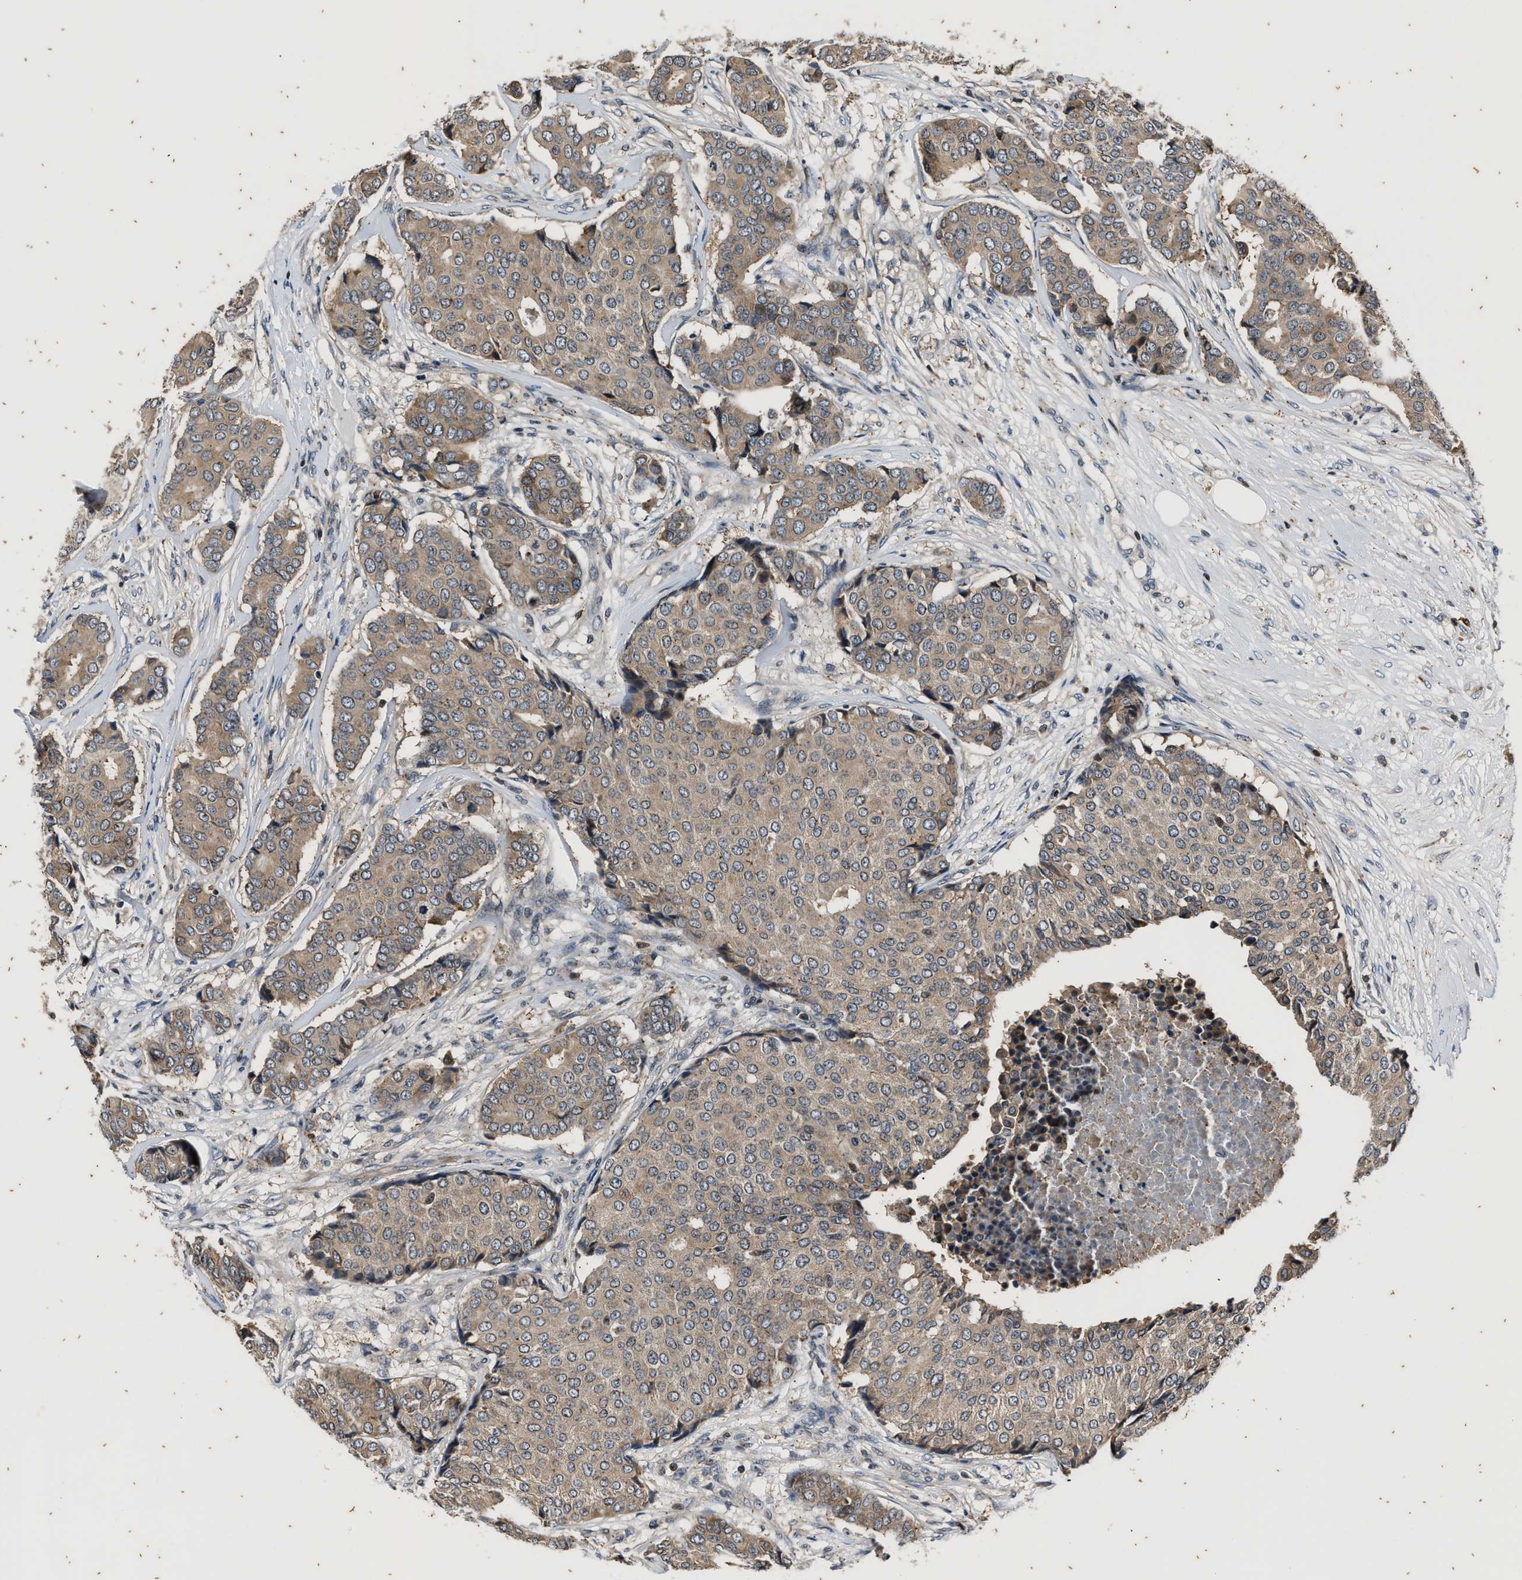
{"staining": {"intensity": "weak", "quantity": ">75%", "location": "cytoplasmic/membranous"}, "tissue": "breast cancer", "cell_type": "Tumor cells", "image_type": "cancer", "snomed": [{"axis": "morphology", "description": "Duct carcinoma"}, {"axis": "topography", "description": "Breast"}], "caption": "Immunohistochemistry (DAB) staining of human invasive ductal carcinoma (breast) reveals weak cytoplasmic/membranous protein expression in about >75% of tumor cells.", "gene": "PTPN7", "patient": {"sex": "female", "age": 75}}